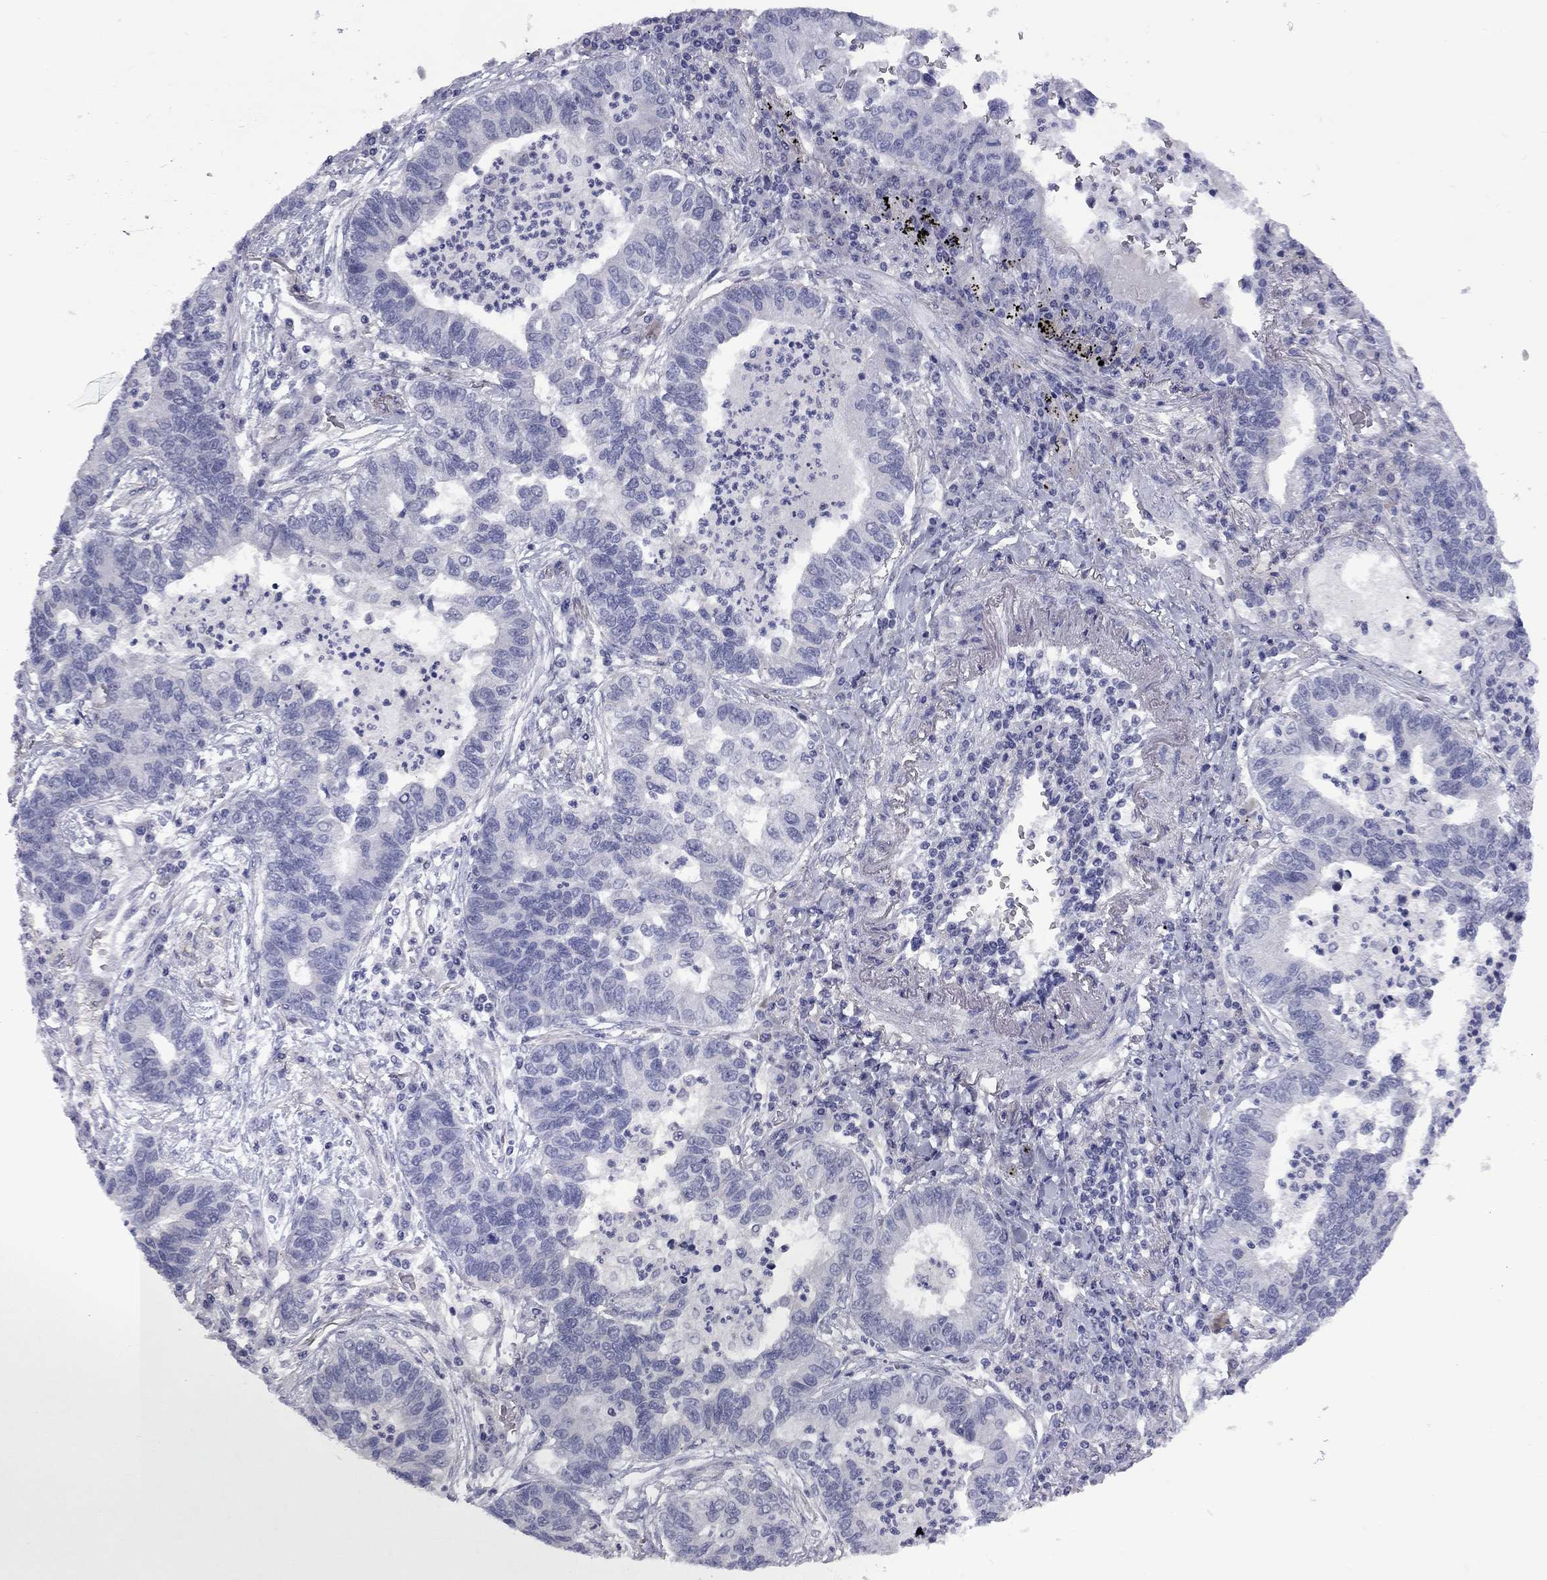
{"staining": {"intensity": "negative", "quantity": "none", "location": "none"}, "tissue": "lung cancer", "cell_type": "Tumor cells", "image_type": "cancer", "snomed": [{"axis": "morphology", "description": "Adenocarcinoma, NOS"}, {"axis": "topography", "description": "Lung"}], "caption": "Tumor cells show no significant staining in lung cancer (adenocarcinoma). (DAB immunohistochemistry (IHC) visualized using brightfield microscopy, high magnification).", "gene": "GSG1L", "patient": {"sex": "female", "age": 57}}